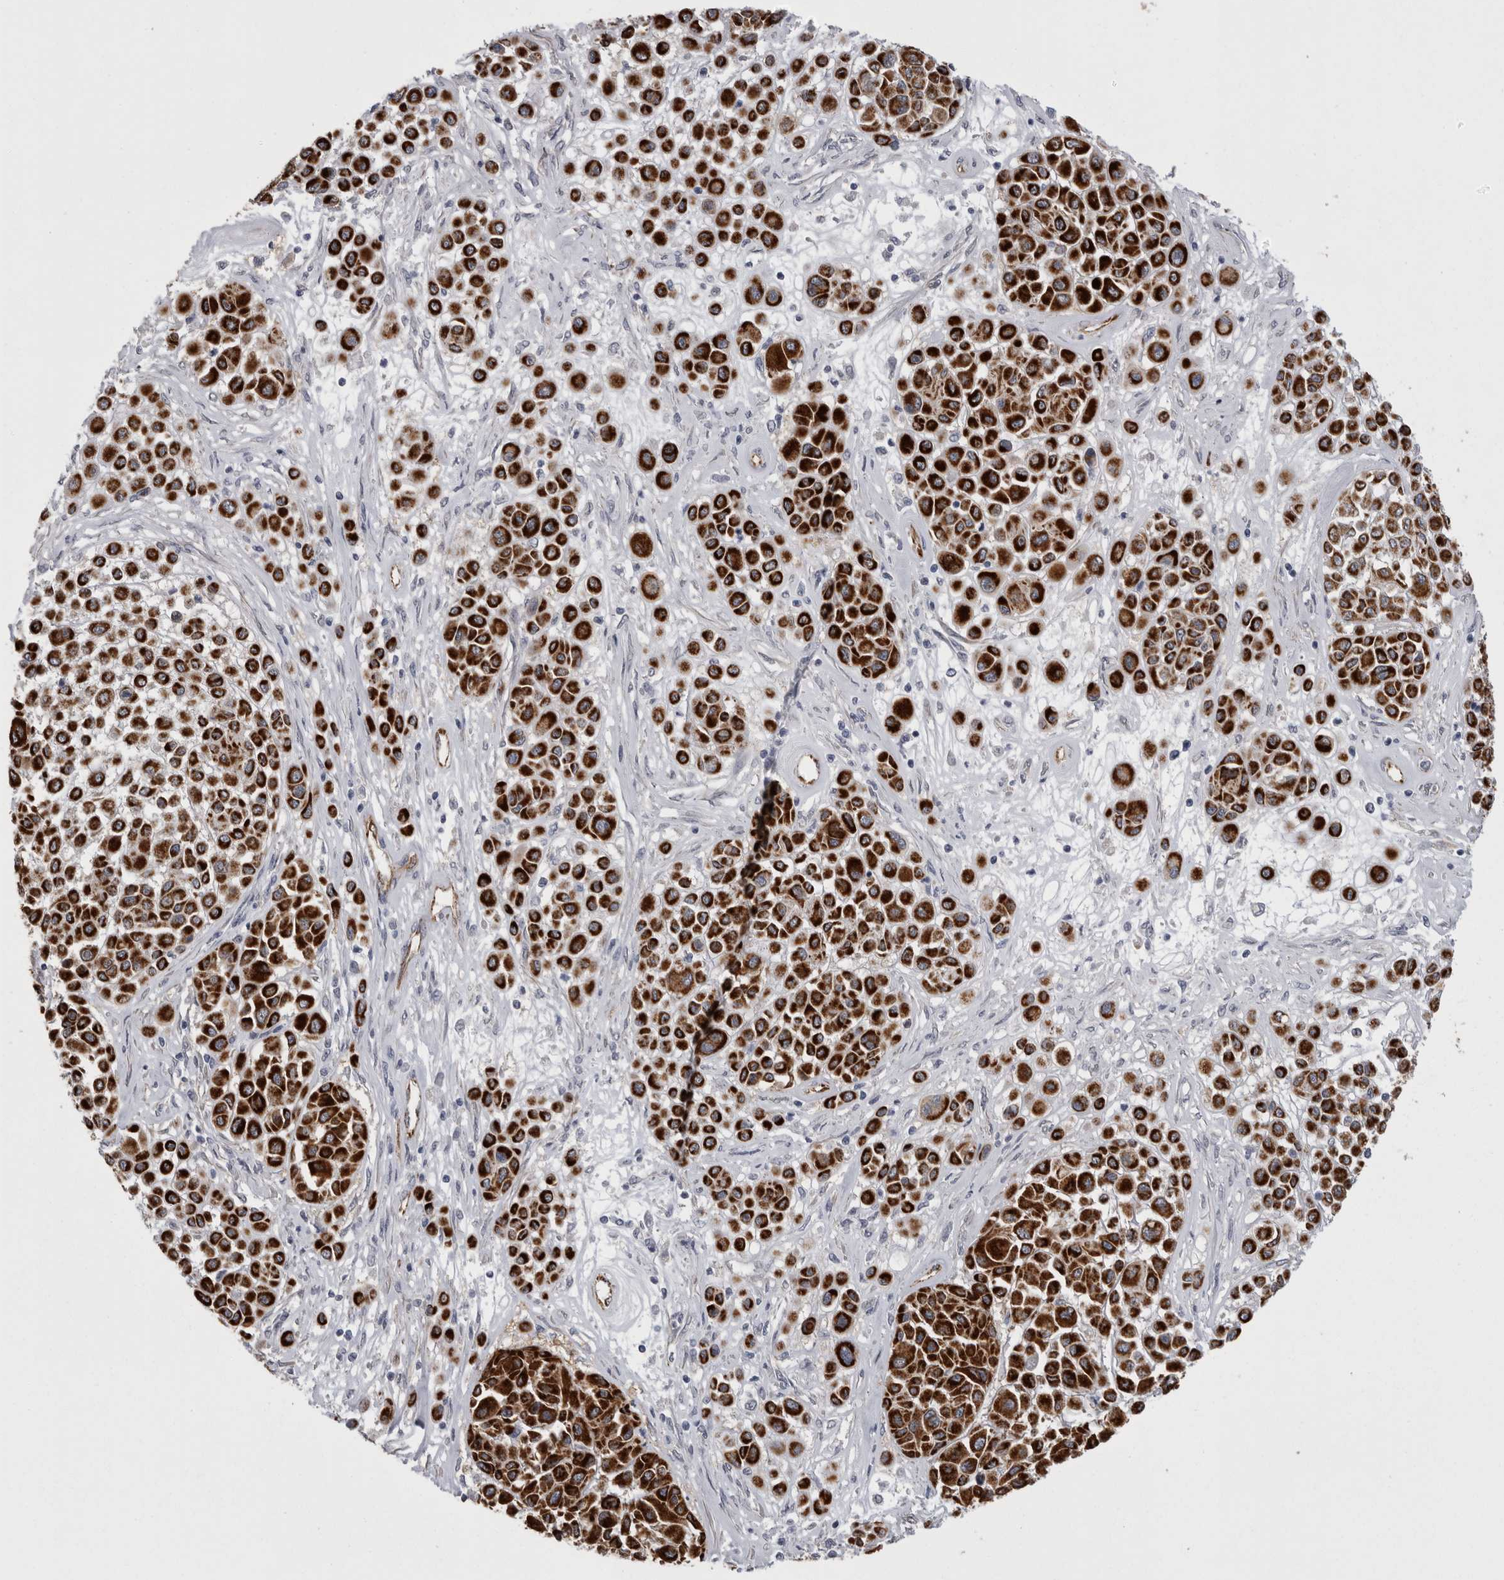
{"staining": {"intensity": "strong", "quantity": ">75%", "location": "cytoplasmic/membranous"}, "tissue": "melanoma", "cell_type": "Tumor cells", "image_type": "cancer", "snomed": [{"axis": "morphology", "description": "Malignant melanoma, Metastatic site"}, {"axis": "topography", "description": "Soft tissue"}], "caption": "Malignant melanoma (metastatic site) tissue shows strong cytoplasmic/membranous staining in approximately >75% of tumor cells, visualized by immunohistochemistry.", "gene": "ACOT7", "patient": {"sex": "male", "age": 41}}